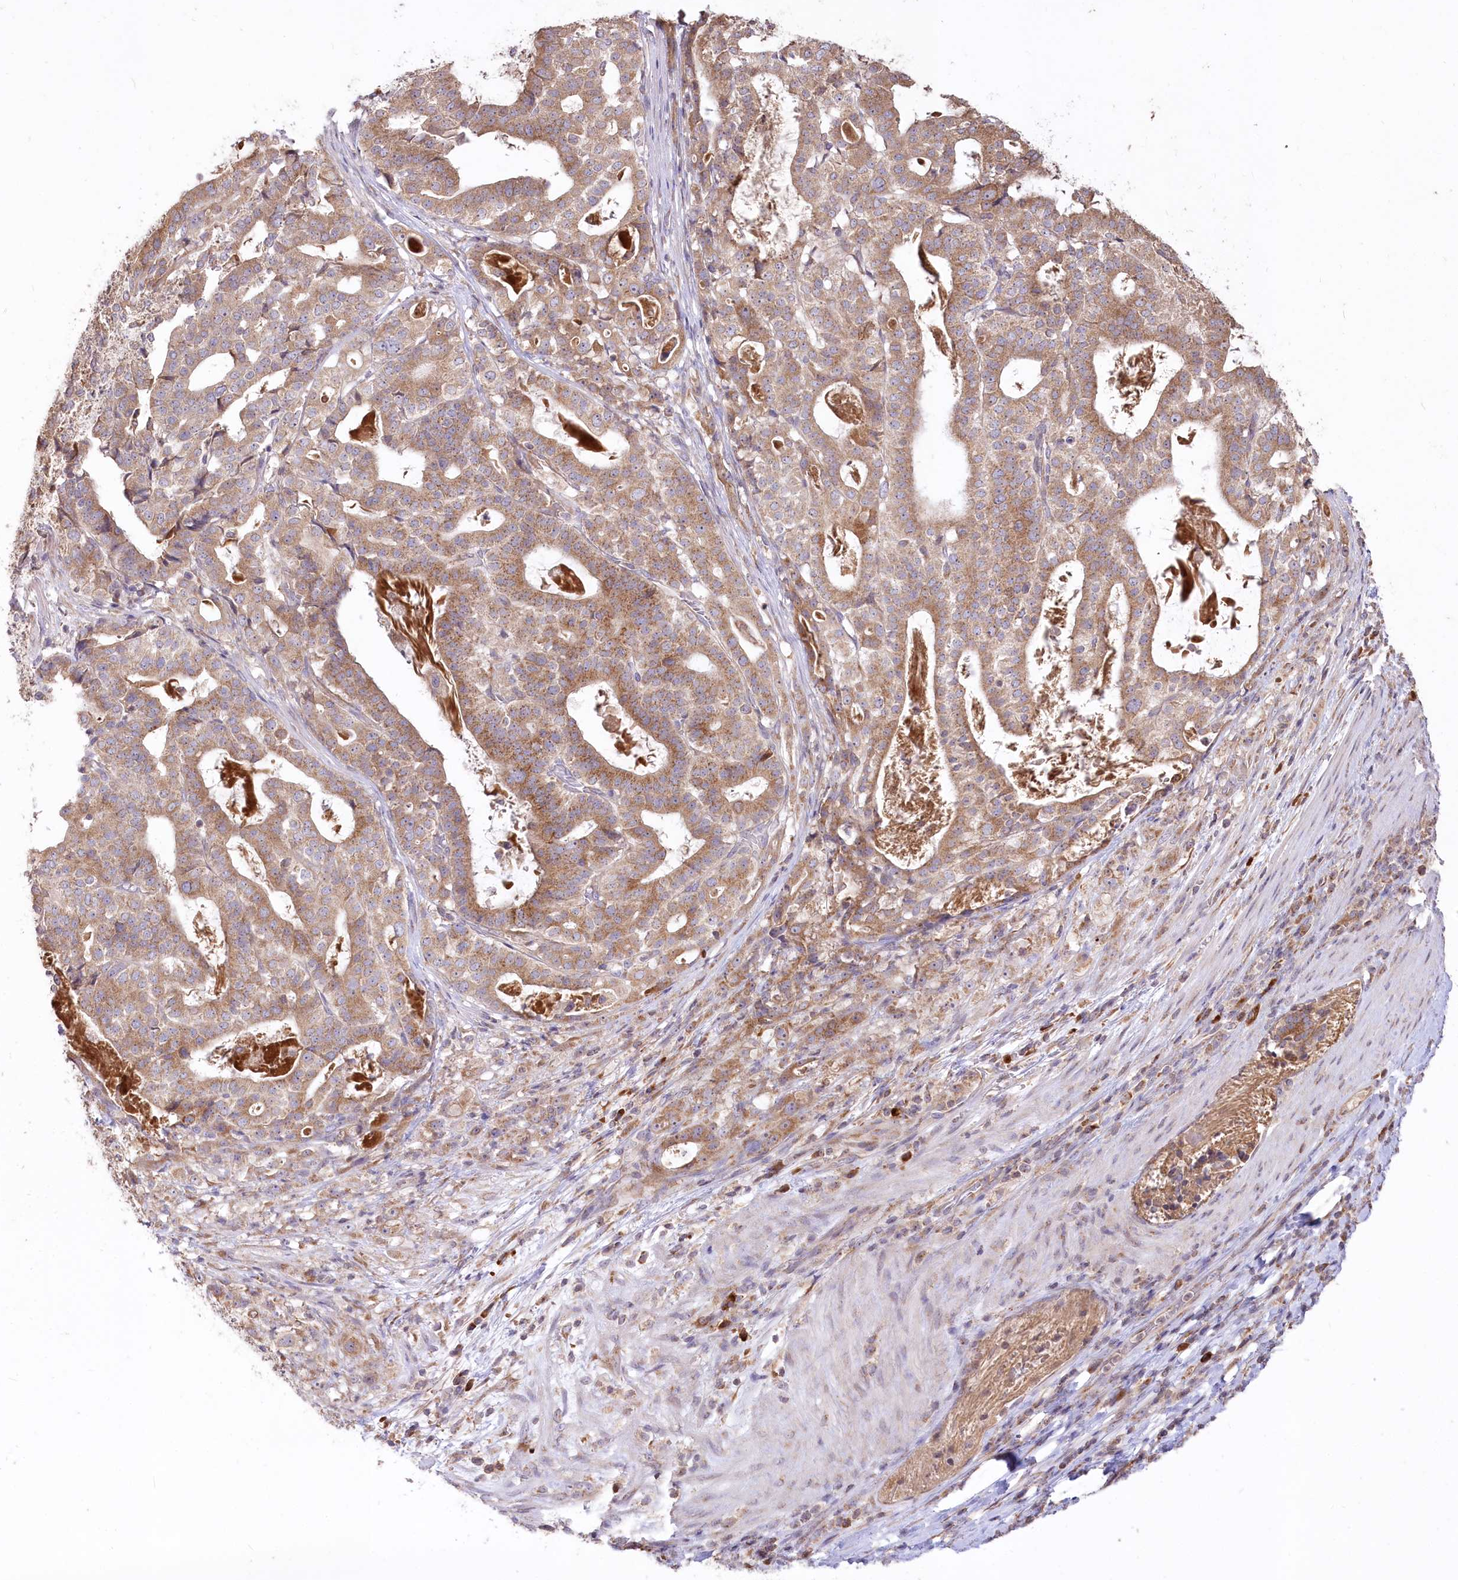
{"staining": {"intensity": "moderate", "quantity": ">75%", "location": "cytoplasmic/membranous"}, "tissue": "stomach cancer", "cell_type": "Tumor cells", "image_type": "cancer", "snomed": [{"axis": "morphology", "description": "Adenocarcinoma, NOS"}, {"axis": "topography", "description": "Stomach"}], "caption": "Moderate cytoplasmic/membranous staining is seen in about >75% of tumor cells in stomach cancer (adenocarcinoma). The protein is shown in brown color, while the nuclei are stained blue.", "gene": "STT3B", "patient": {"sex": "male", "age": 48}}